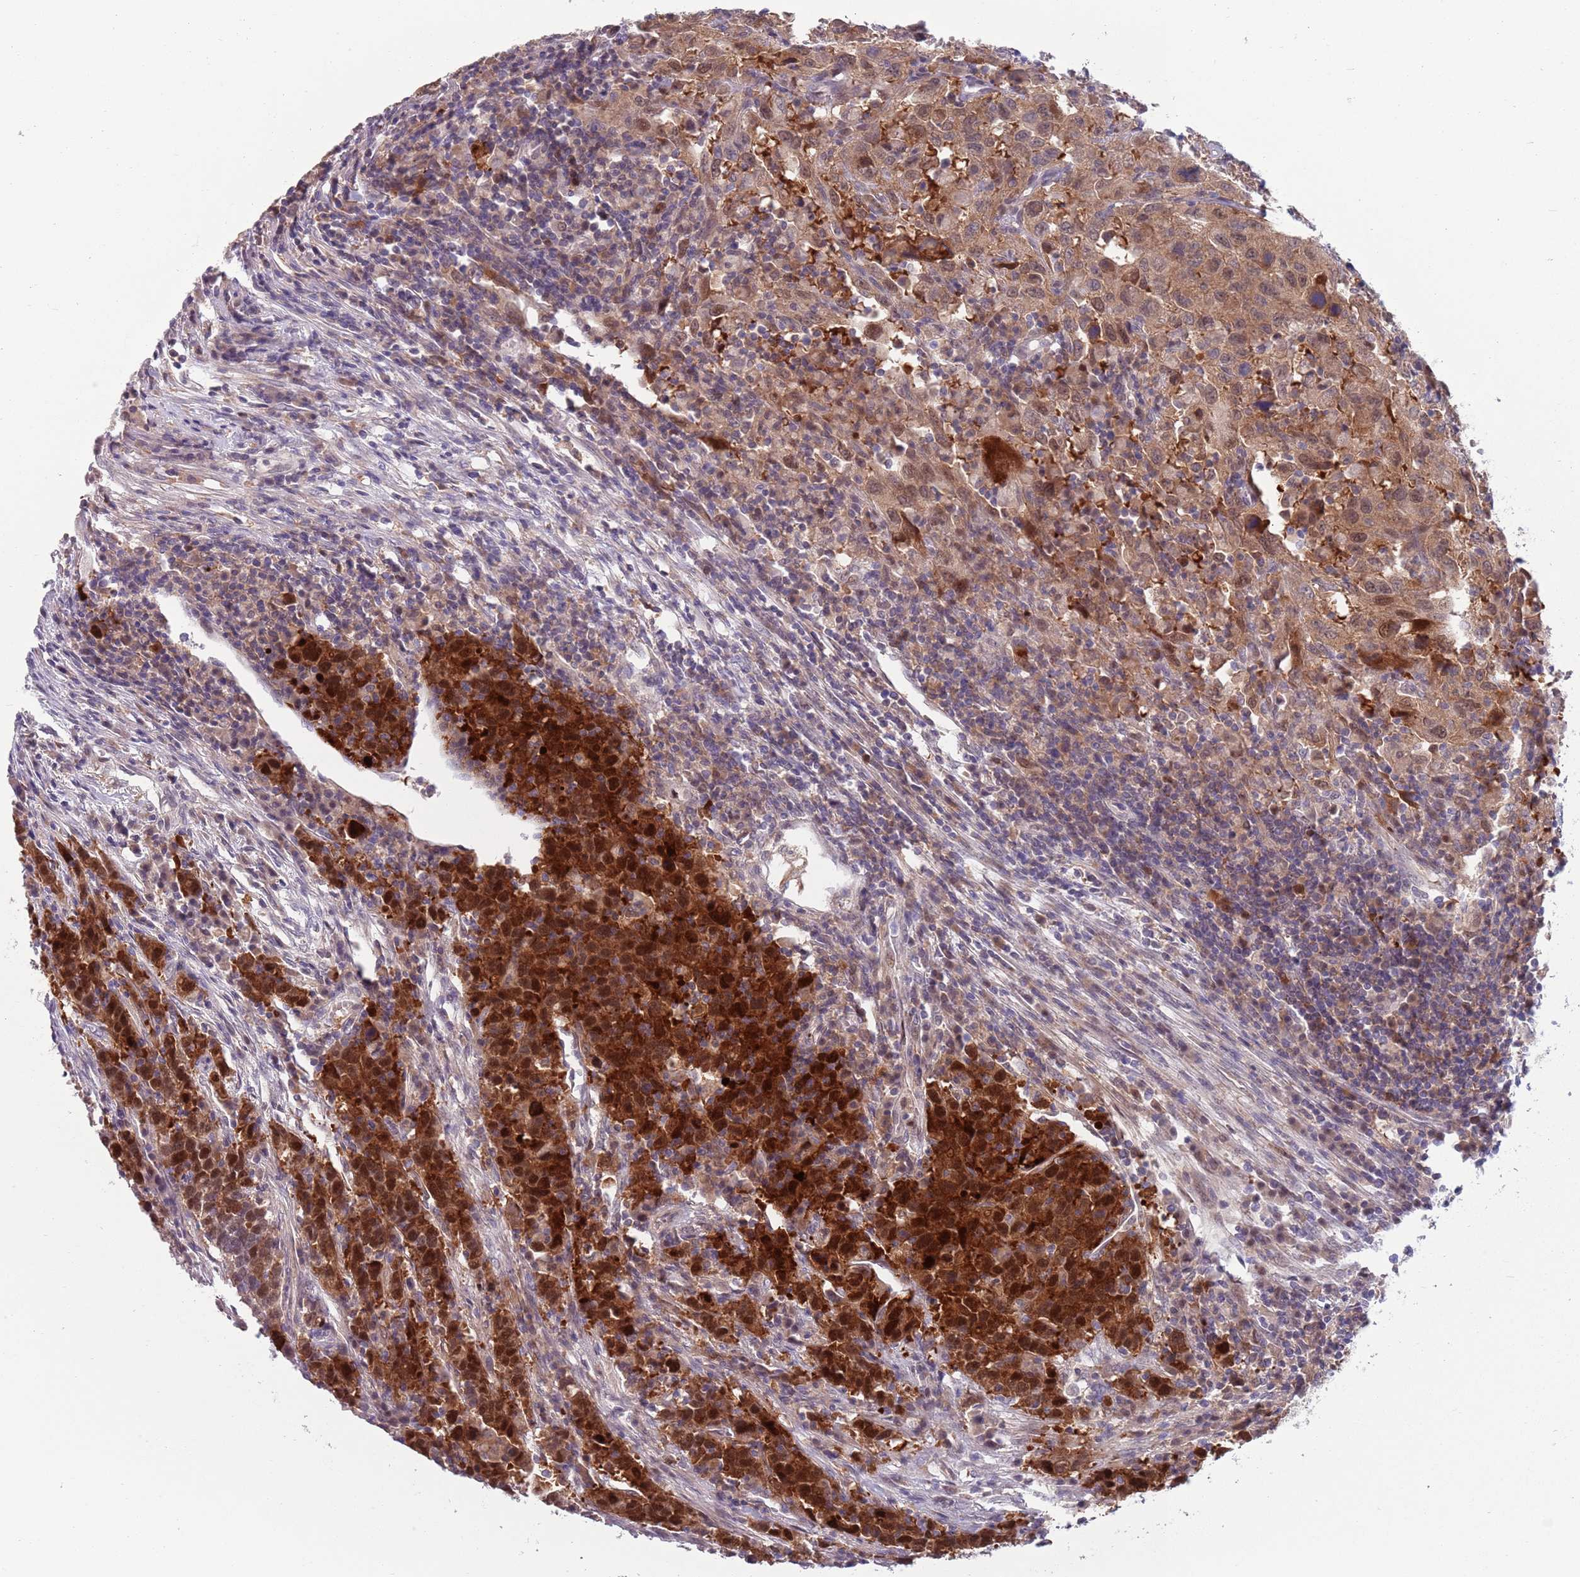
{"staining": {"intensity": "strong", "quantity": "25%-75%", "location": "cytoplasmic/membranous,nuclear"}, "tissue": "urothelial cancer", "cell_type": "Tumor cells", "image_type": "cancer", "snomed": [{"axis": "morphology", "description": "Urothelial carcinoma, High grade"}, {"axis": "topography", "description": "Urinary bladder"}], "caption": "This is a photomicrograph of IHC staining of urothelial cancer, which shows strong staining in the cytoplasmic/membranous and nuclear of tumor cells.", "gene": "CLNS1A", "patient": {"sex": "male", "age": 61}}